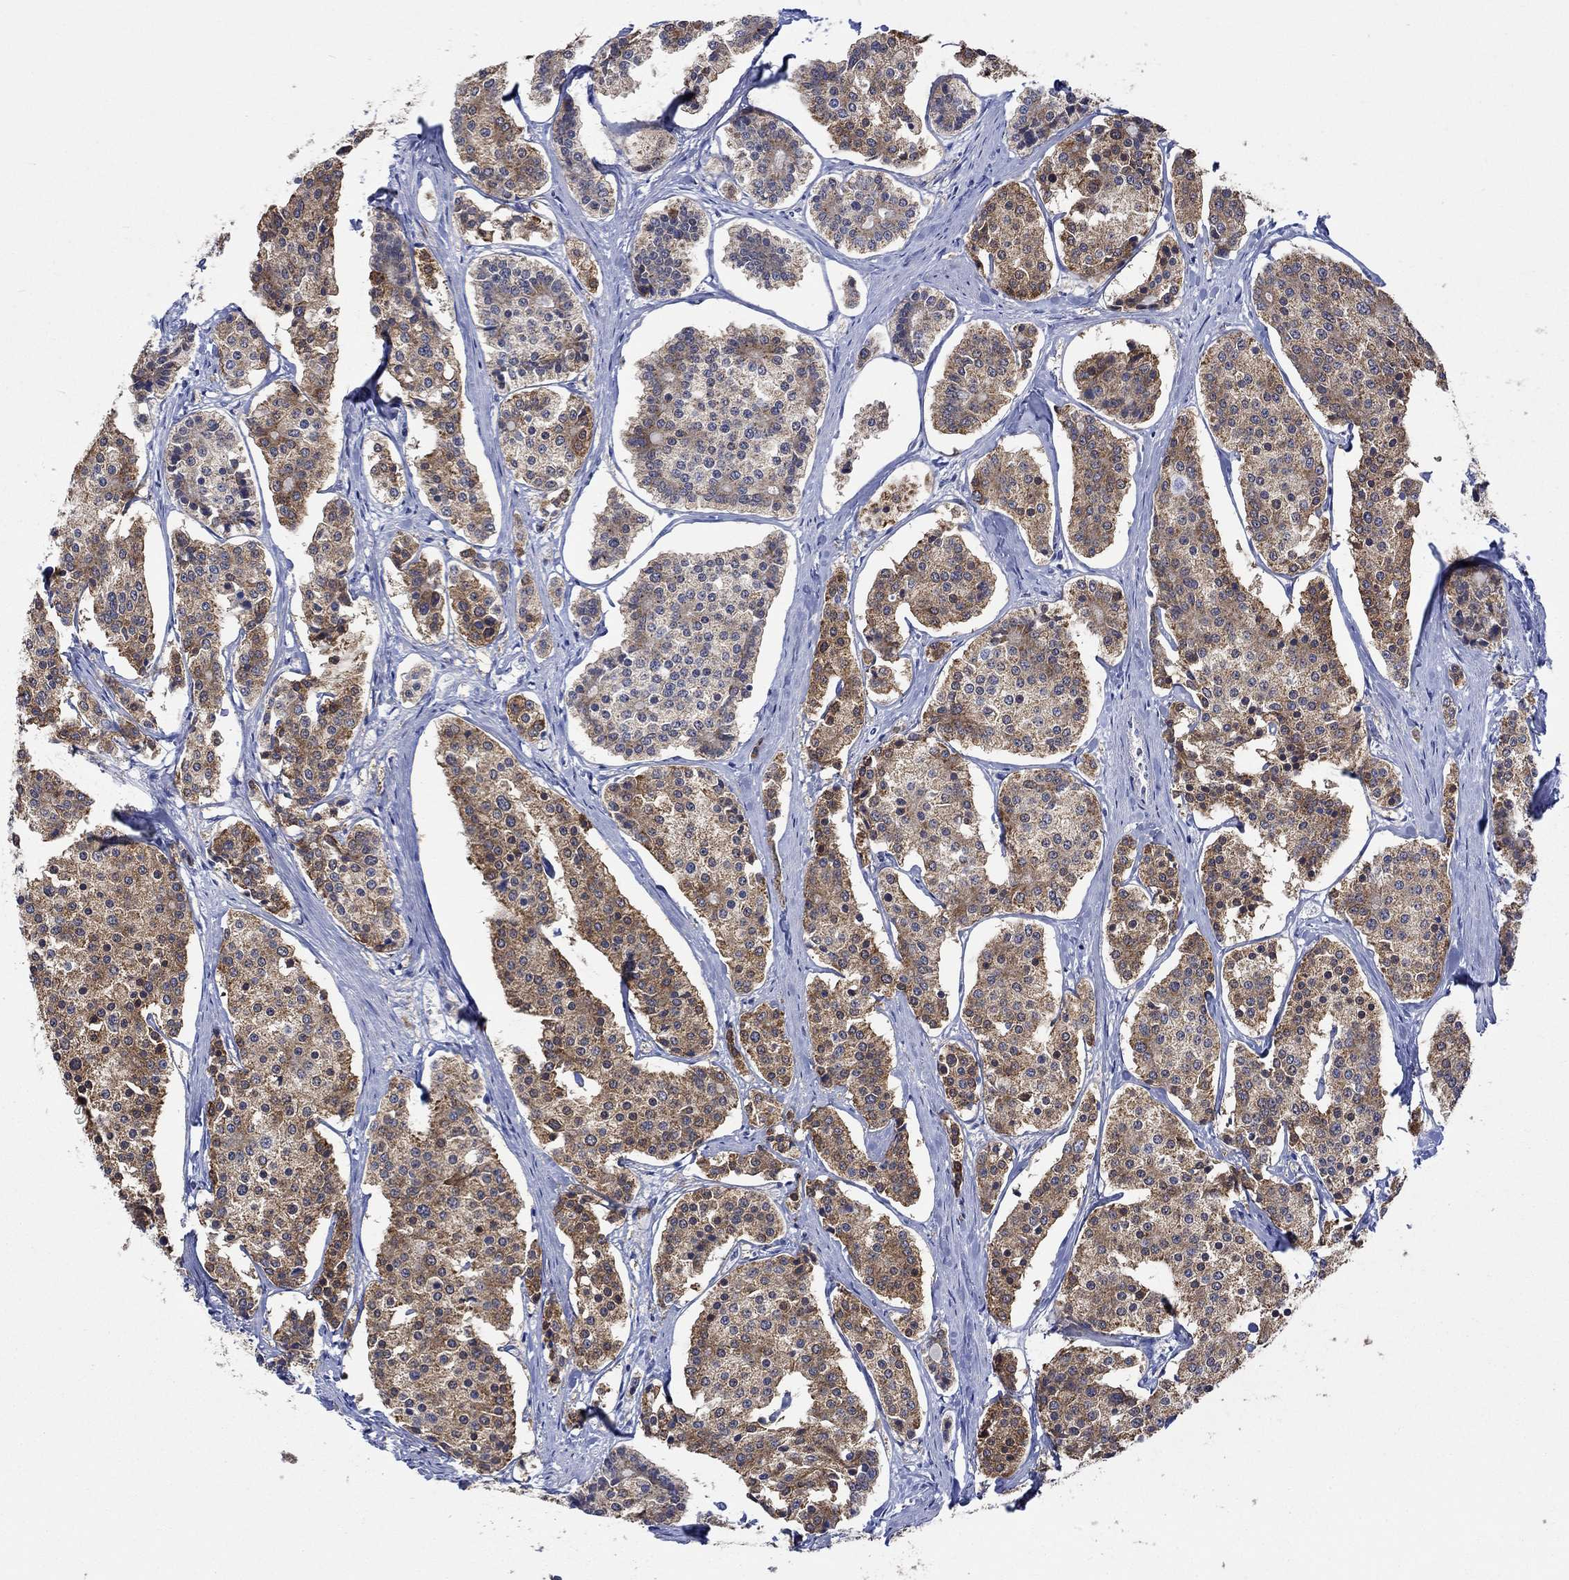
{"staining": {"intensity": "strong", "quantity": ">75%", "location": "cytoplasmic/membranous"}, "tissue": "carcinoid", "cell_type": "Tumor cells", "image_type": "cancer", "snomed": [{"axis": "morphology", "description": "Carcinoid, malignant, NOS"}, {"axis": "topography", "description": "Small intestine"}], "caption": "An image of carcinoid stained for a protein exhibits strong cytoplasmic/membranous brown staining in tumor cells.", "gene": "CPLX2", "patient": {"sex": "female", "age": 65}}